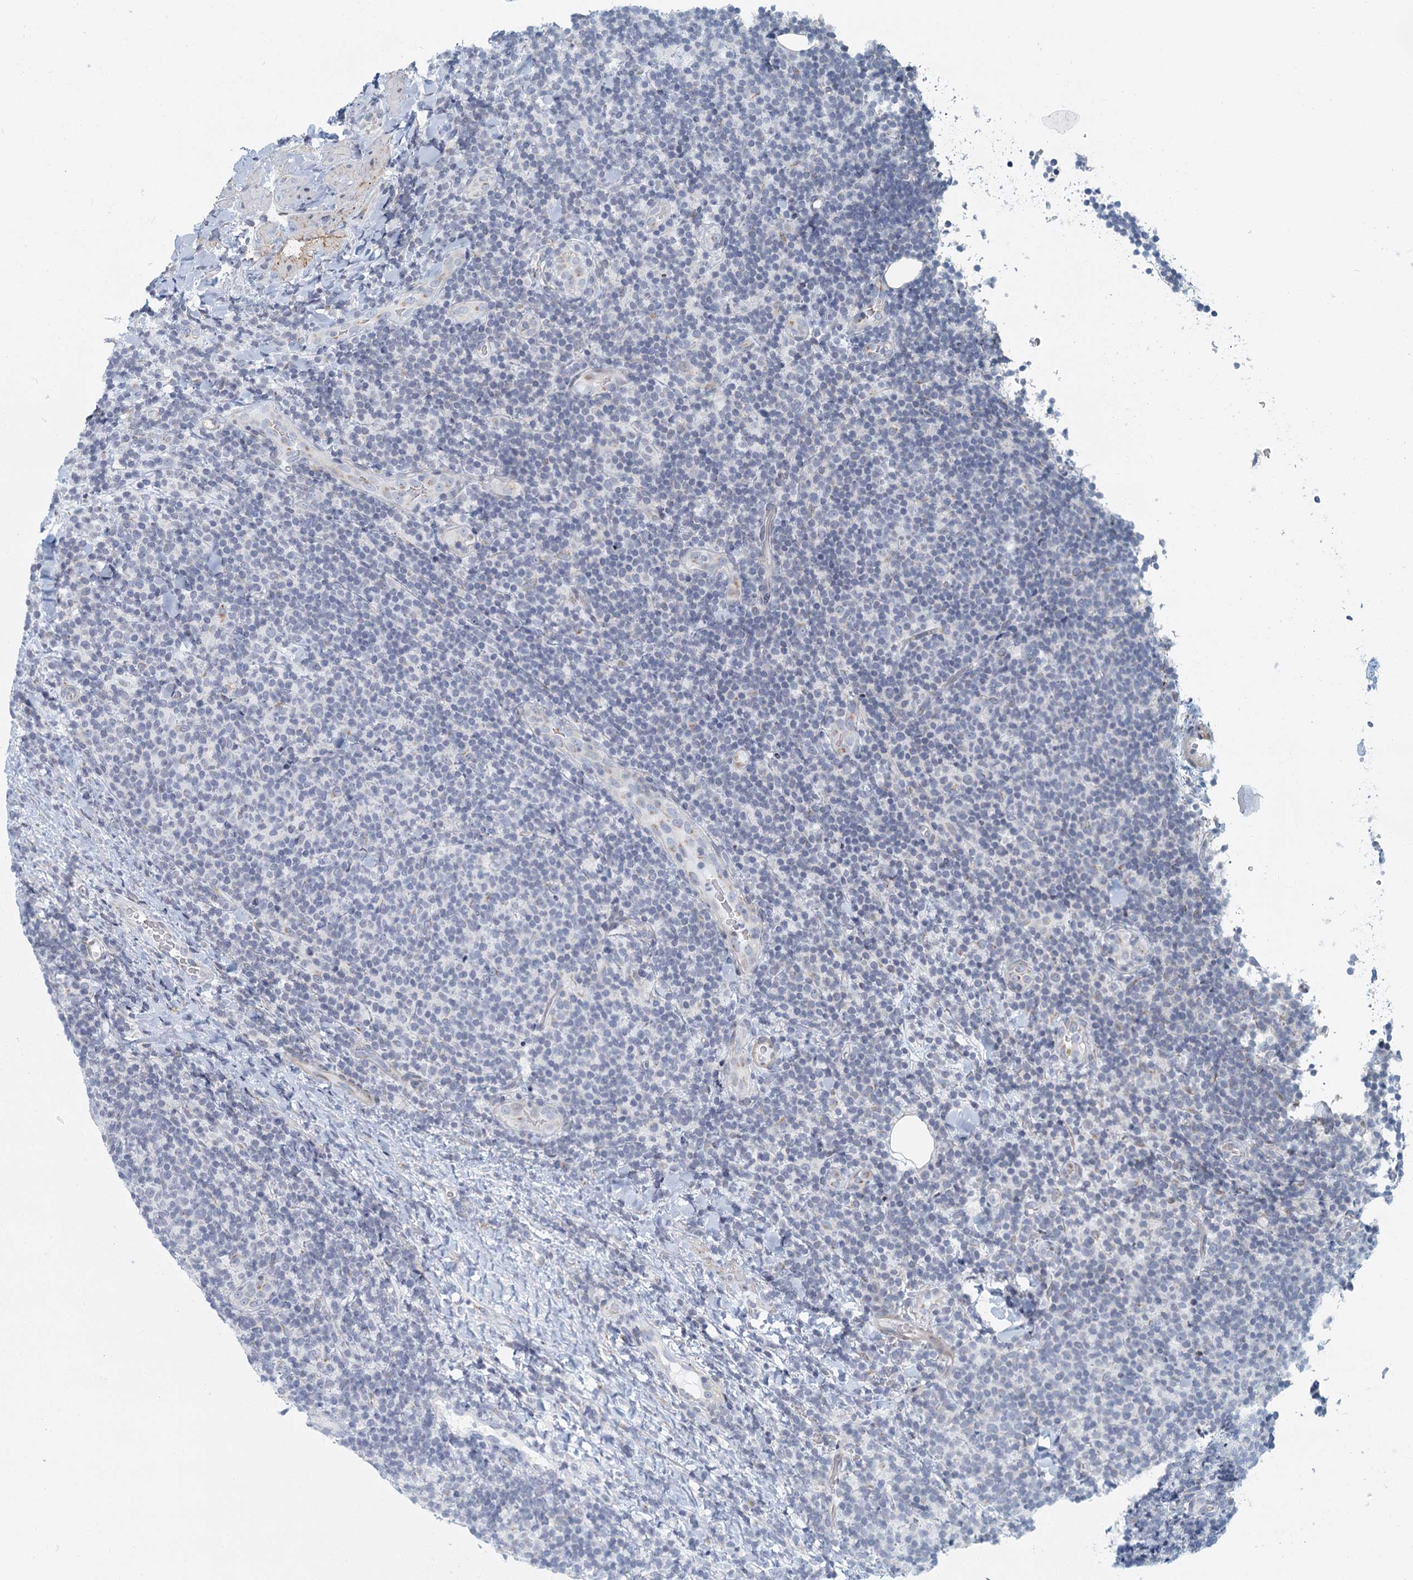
{"staining": {"intensity": "negative", "quantity": "none", "location": "none"}, "tissue": "lymphoma", "cell_type": "Tumor cells", "image_type": "cancer", "snomed": [{"axis": "morphology", "description": "Malignant lymphoma, non-Hodgkin's type, Low grade"}, {"axis": "topography", "description": "Lymph node"}], "caption": "High power microscopy image of an immunohistochemistry (IHC) image of lymphoma, revealing no significant staining in tumor cells.", "gene": "ZNF527", "patient": {"sex": "male", "age": 66}}